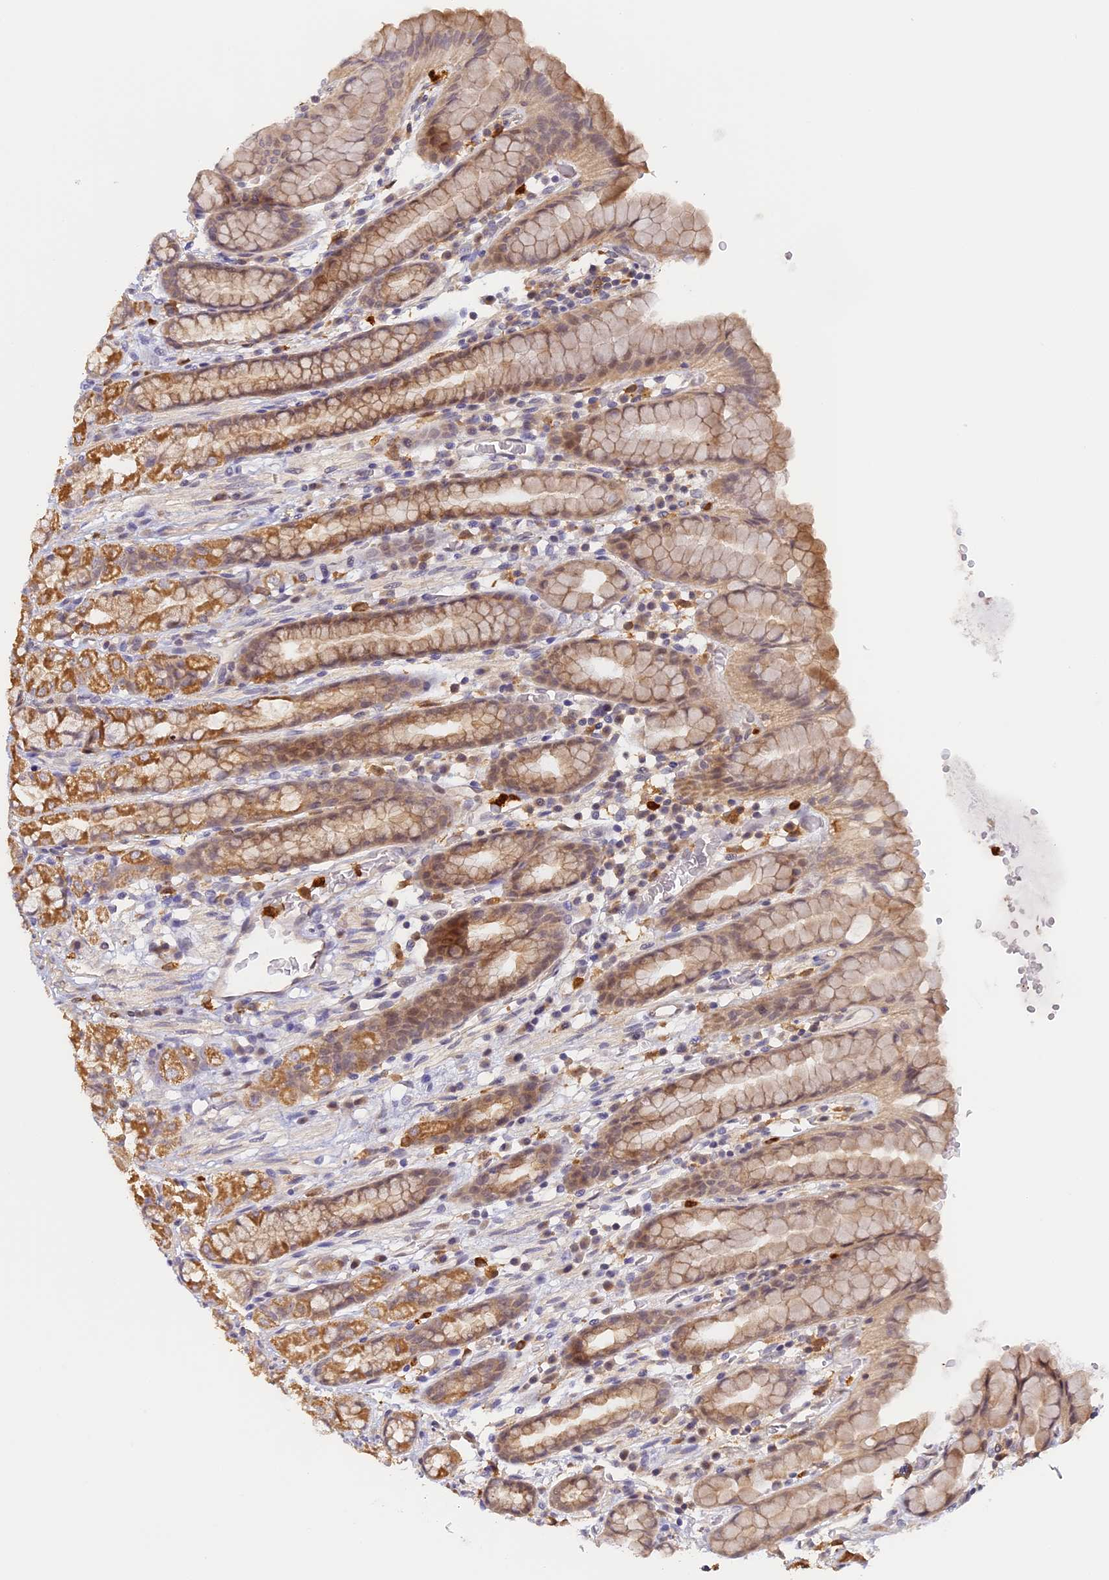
{"staining": {"intensity": "strong", "quantity": "25%-75%", "location": "cytoplasmic/membranous"}, "tissue": "stomach", "cell_type": "Glandular cells", "image_type": "normal", "snomed": [{"axis": "morphology", "description": "Normal tissue, NOS"}, {"axis": "topography", "description": "Stomach, upper"}, {"axis": "topography", "description": "Stomach, lower"}, {"axis": "topography", "description": "Small intestine"}], "caption": "Immunohistochemistry (IHC) staining of benign stomach, which shows high levels of strong cytoplasmic/membranous positivity in approximately 25%-75% of glandular cells indicating strong cytoplasmic/membranous protein expression. The staining was performed using DAB (brown) for protein detection and nuclei were counterstained in hematoxylin (blue).", "gene": "NCF4", "patient": {"sex": "male", "age": 68}}